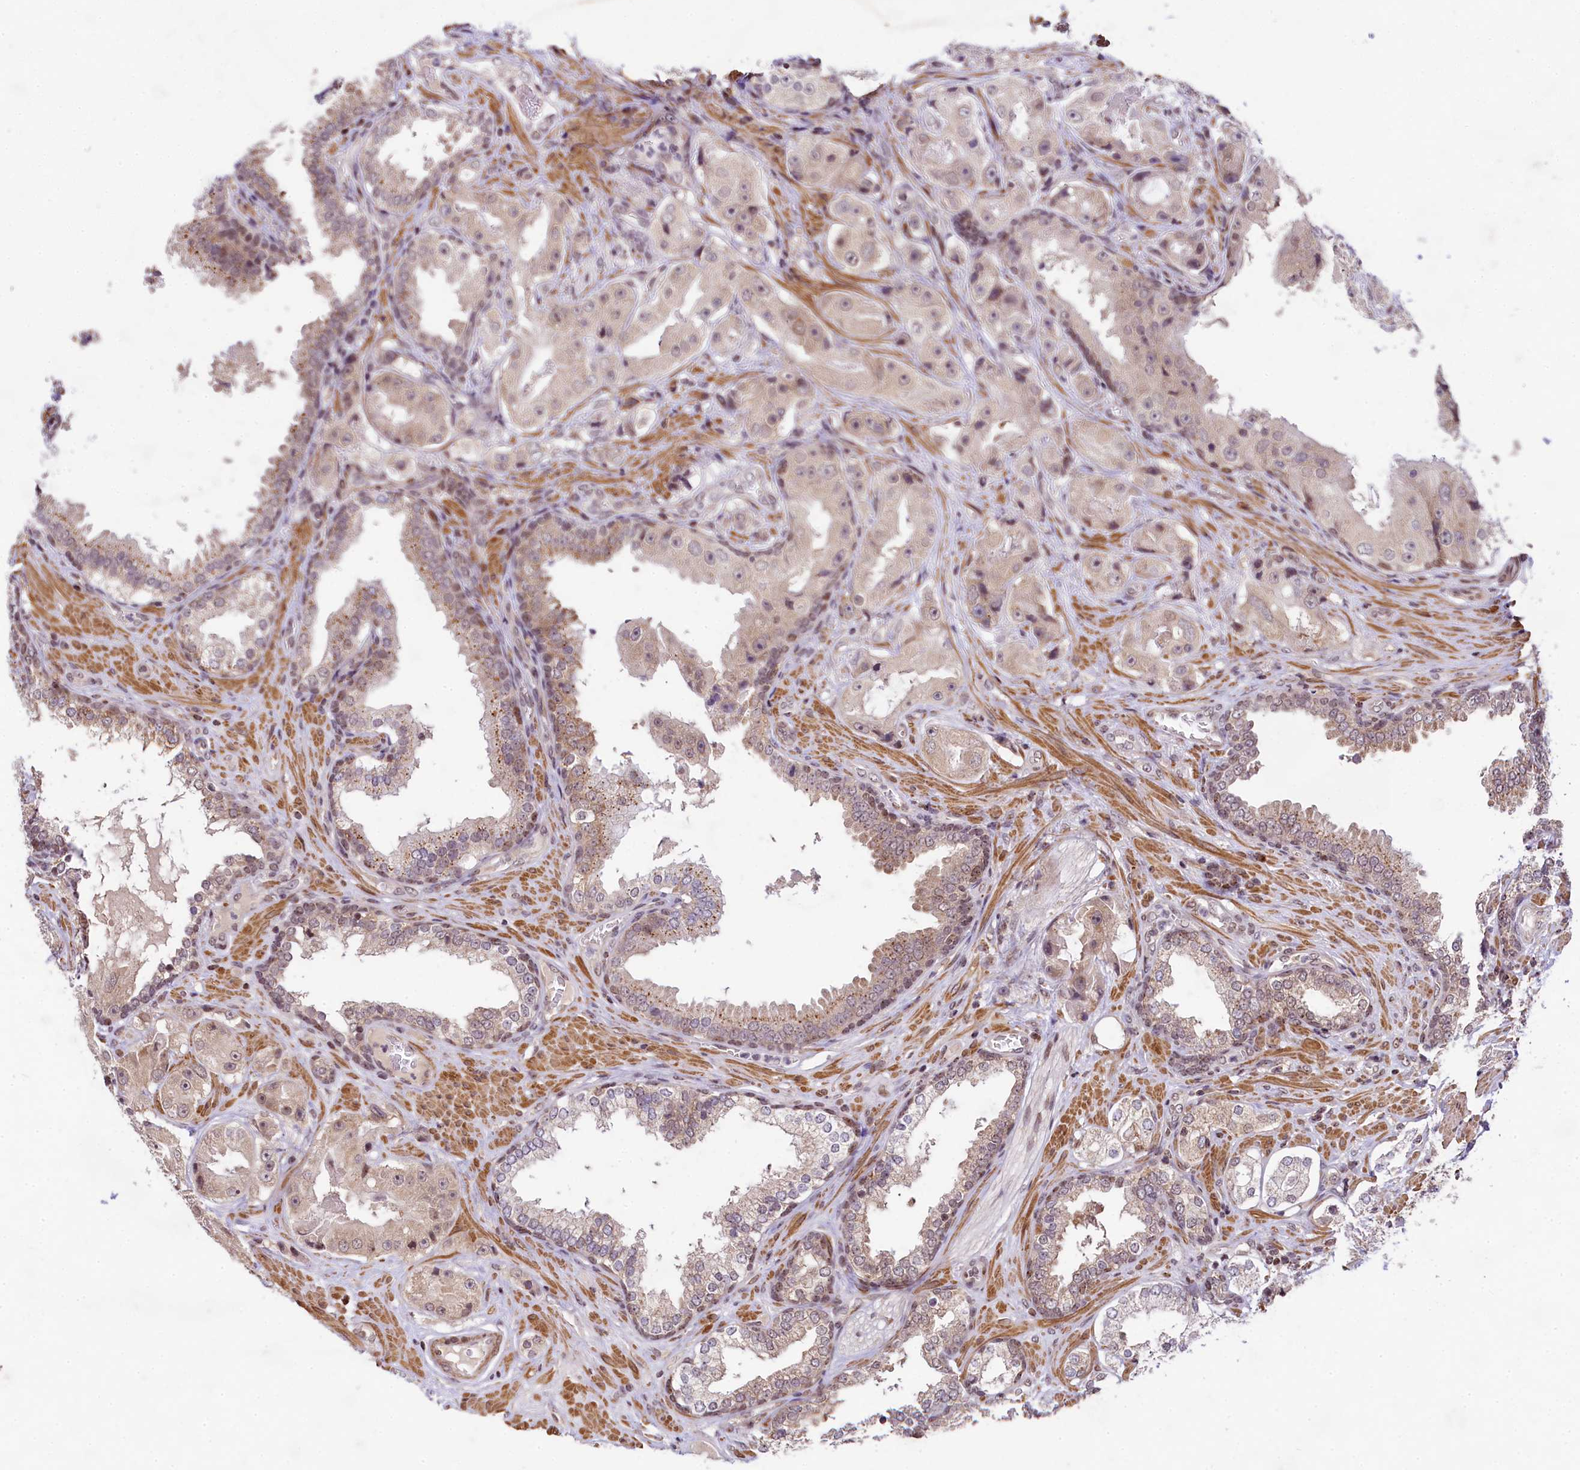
{"staining": {"intensity": "negative", "quantity": "none", "location": "none"}, "tissue": "prostate cancer", "cell_type": "Tumor cells", "image_type": "cancer", "snomed": [{"axis": "morphology", "description": "Adenocarcinoma, High grade"}, {"axis": "topography", "description": "Prostate"}], "caption": "Tumor cells show no significant protein positivity in prostate cancer.", "gene": "RBBP8", "patient": {"sex": "male", "age": 73}}